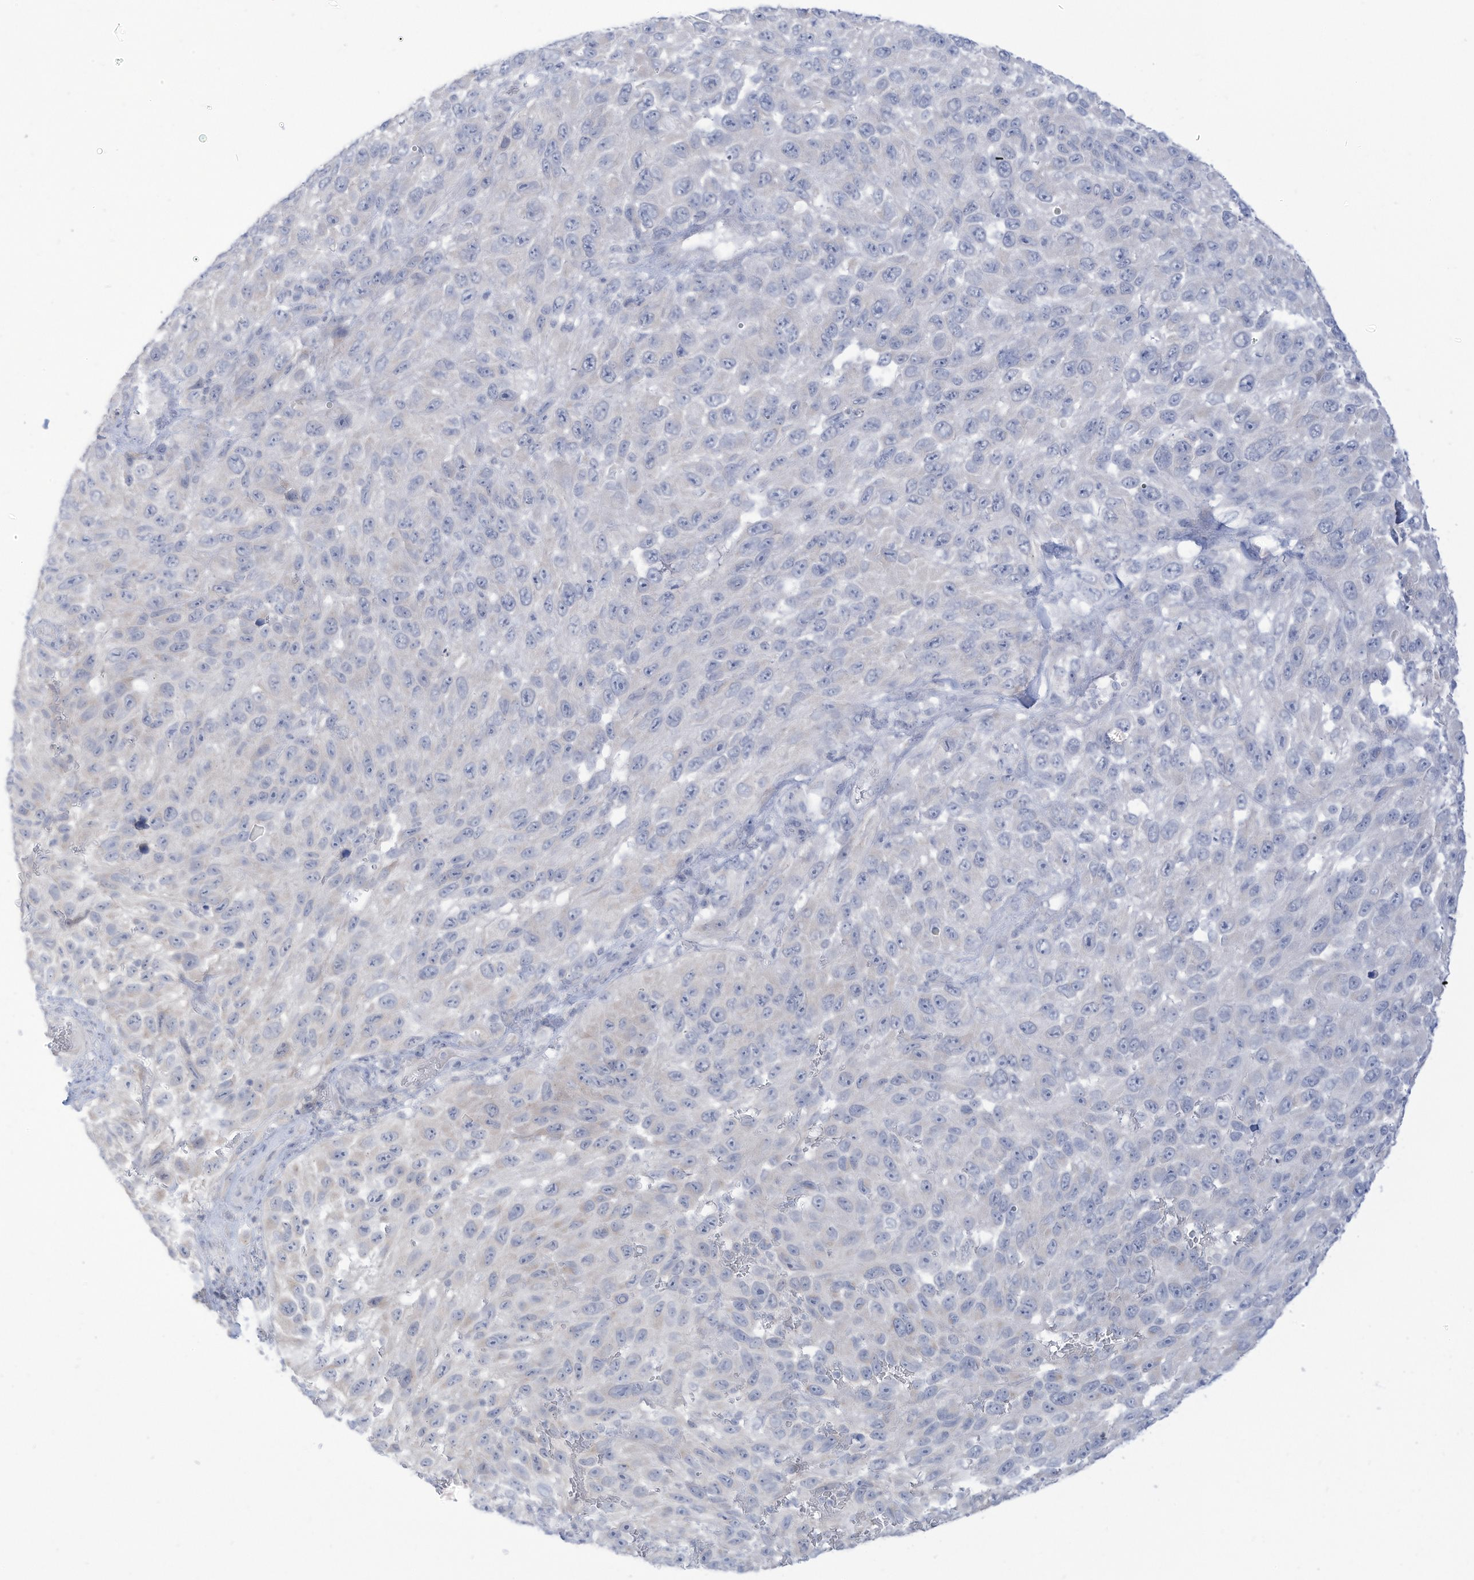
{"staining": {"intensity": "negative", "quantity": "none", "location": "none"}, "tissue": "melanoma", "cell_type": "Tumor cells", "image_type": "cancer", "snomed": [{"axis": "morphology", "description": "Malignant melanoma, NOS"}, {"axis": "topography", "description": "Skin"}], "caption": "Tumor cells show no significant expression in melanoma.", "gene": "OGT", "patient": {"sex": "female", "age": 96}}